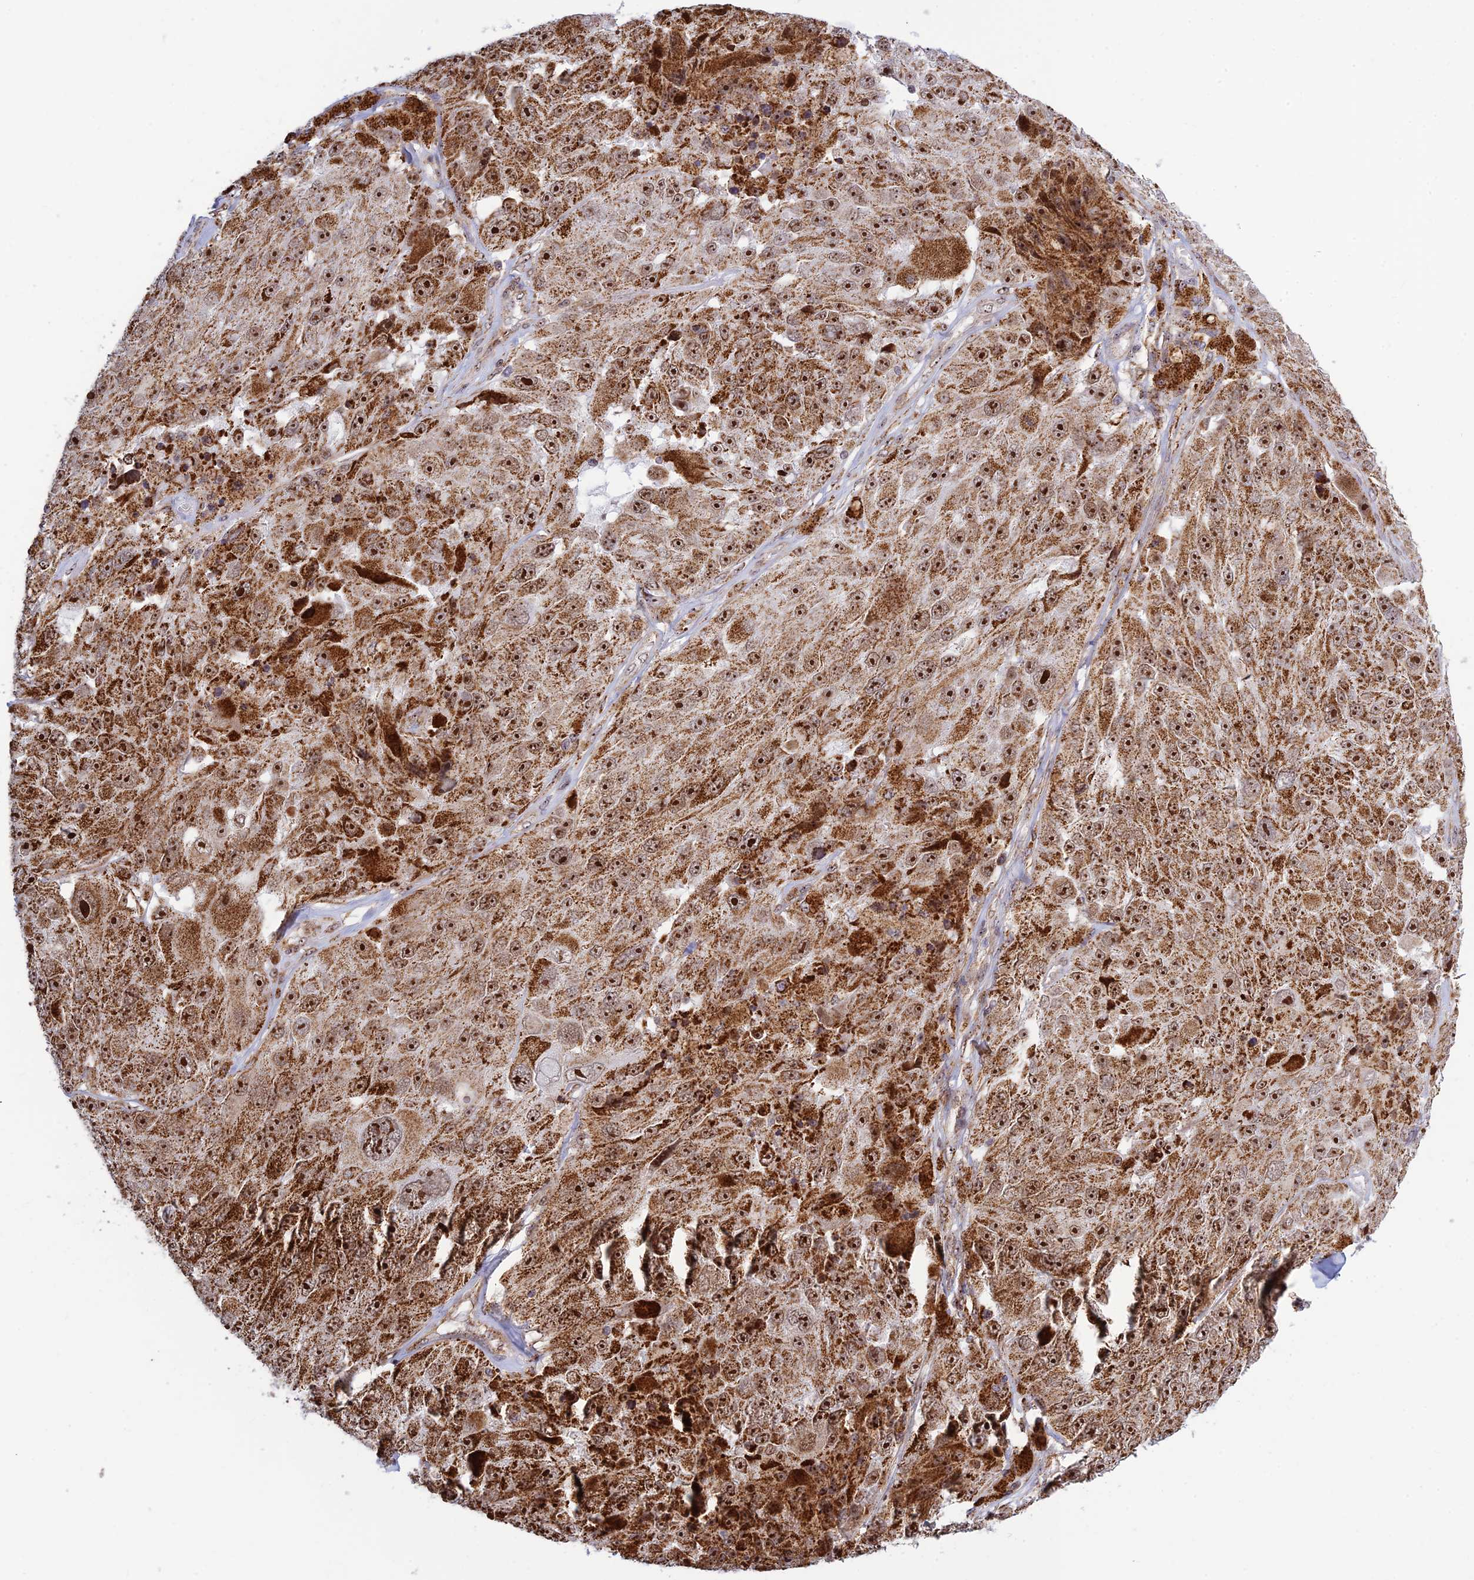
{"staining": {"intensity": "strong", "quantity": ">75%", "location": "cytoplasmic/membranous,nuclear"}, "tissue": "melanoma", "cell_type": "Tumor cells", "image_type": "cancer", "snomed": [{"axis": "morphology", "description": "Malignant melanoma, Metastatic site"}, {"axis": "topography", "description": "Lymph node"}], "caption": "Melanoma stained for a protein shows strong cytoplasmic/membranous and nuclear positivity in tumor cells.", "gene": "POLR1G", "patient": {"sex": "male", "age": 62}}